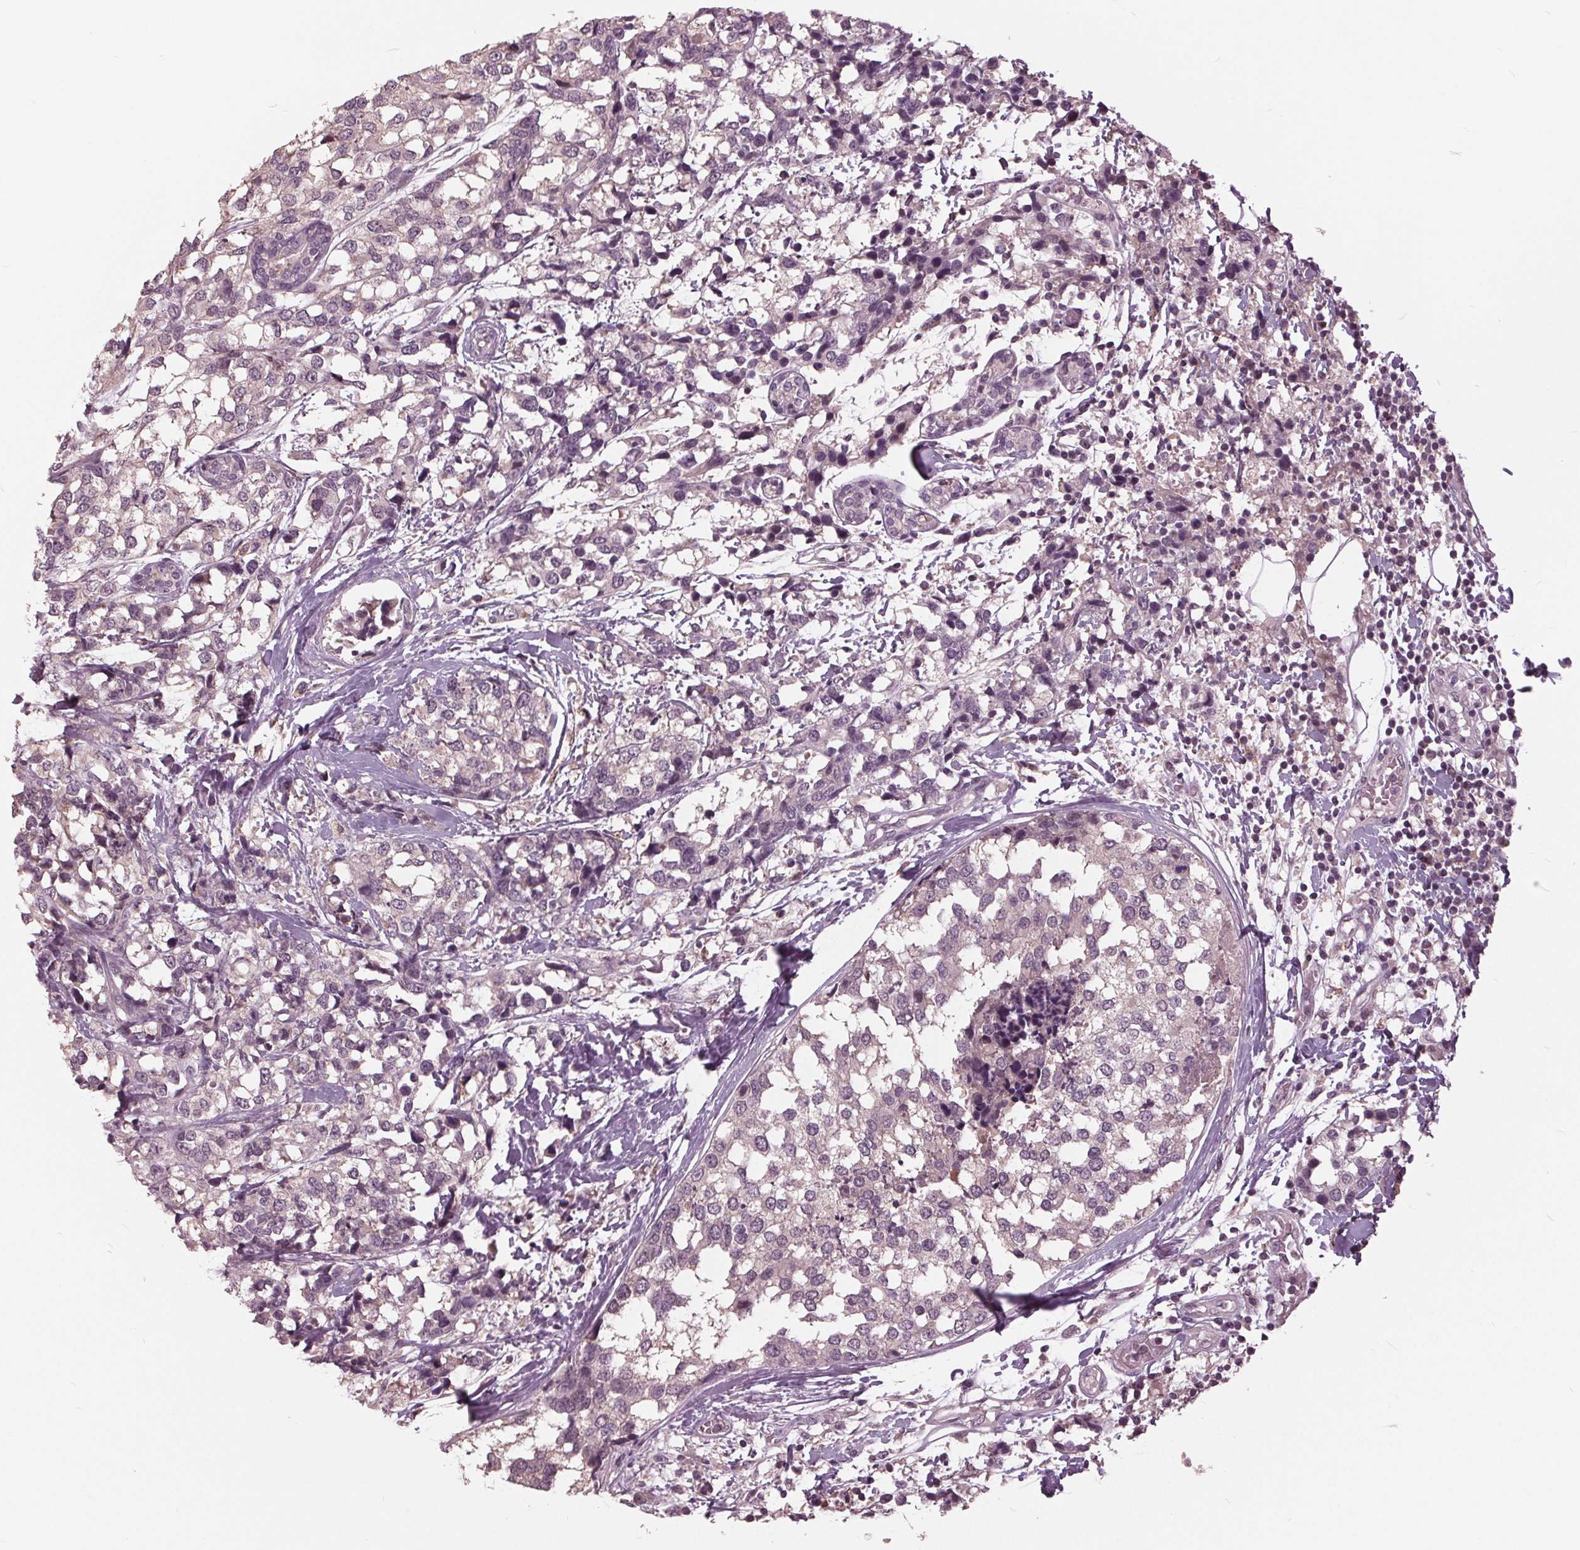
{"staining": {"intensity": "negative", "quantity": "none", "location": "none"}, "tissue": "breast cancer", "cell_type": "Tumor cells", "image_type": "cancer", "snomed": [{"axis": "morphology", "description": "Lobular carcinoma"}, {"axis": "topography", "description": "Breast"}], "caption": "Immunohistochemical staining of human lobular carcinoma (breast) reveals no significant expression in tumor cells. (Stains: DAB (3,3'-diaminobenzidine) immunohistochemistry with hematoxylin counter stain, Microscopy: brightfield microscopy at high magnification).", "gene": "SIGLEC6", "patient": {"sex": "female", "age": 59}}